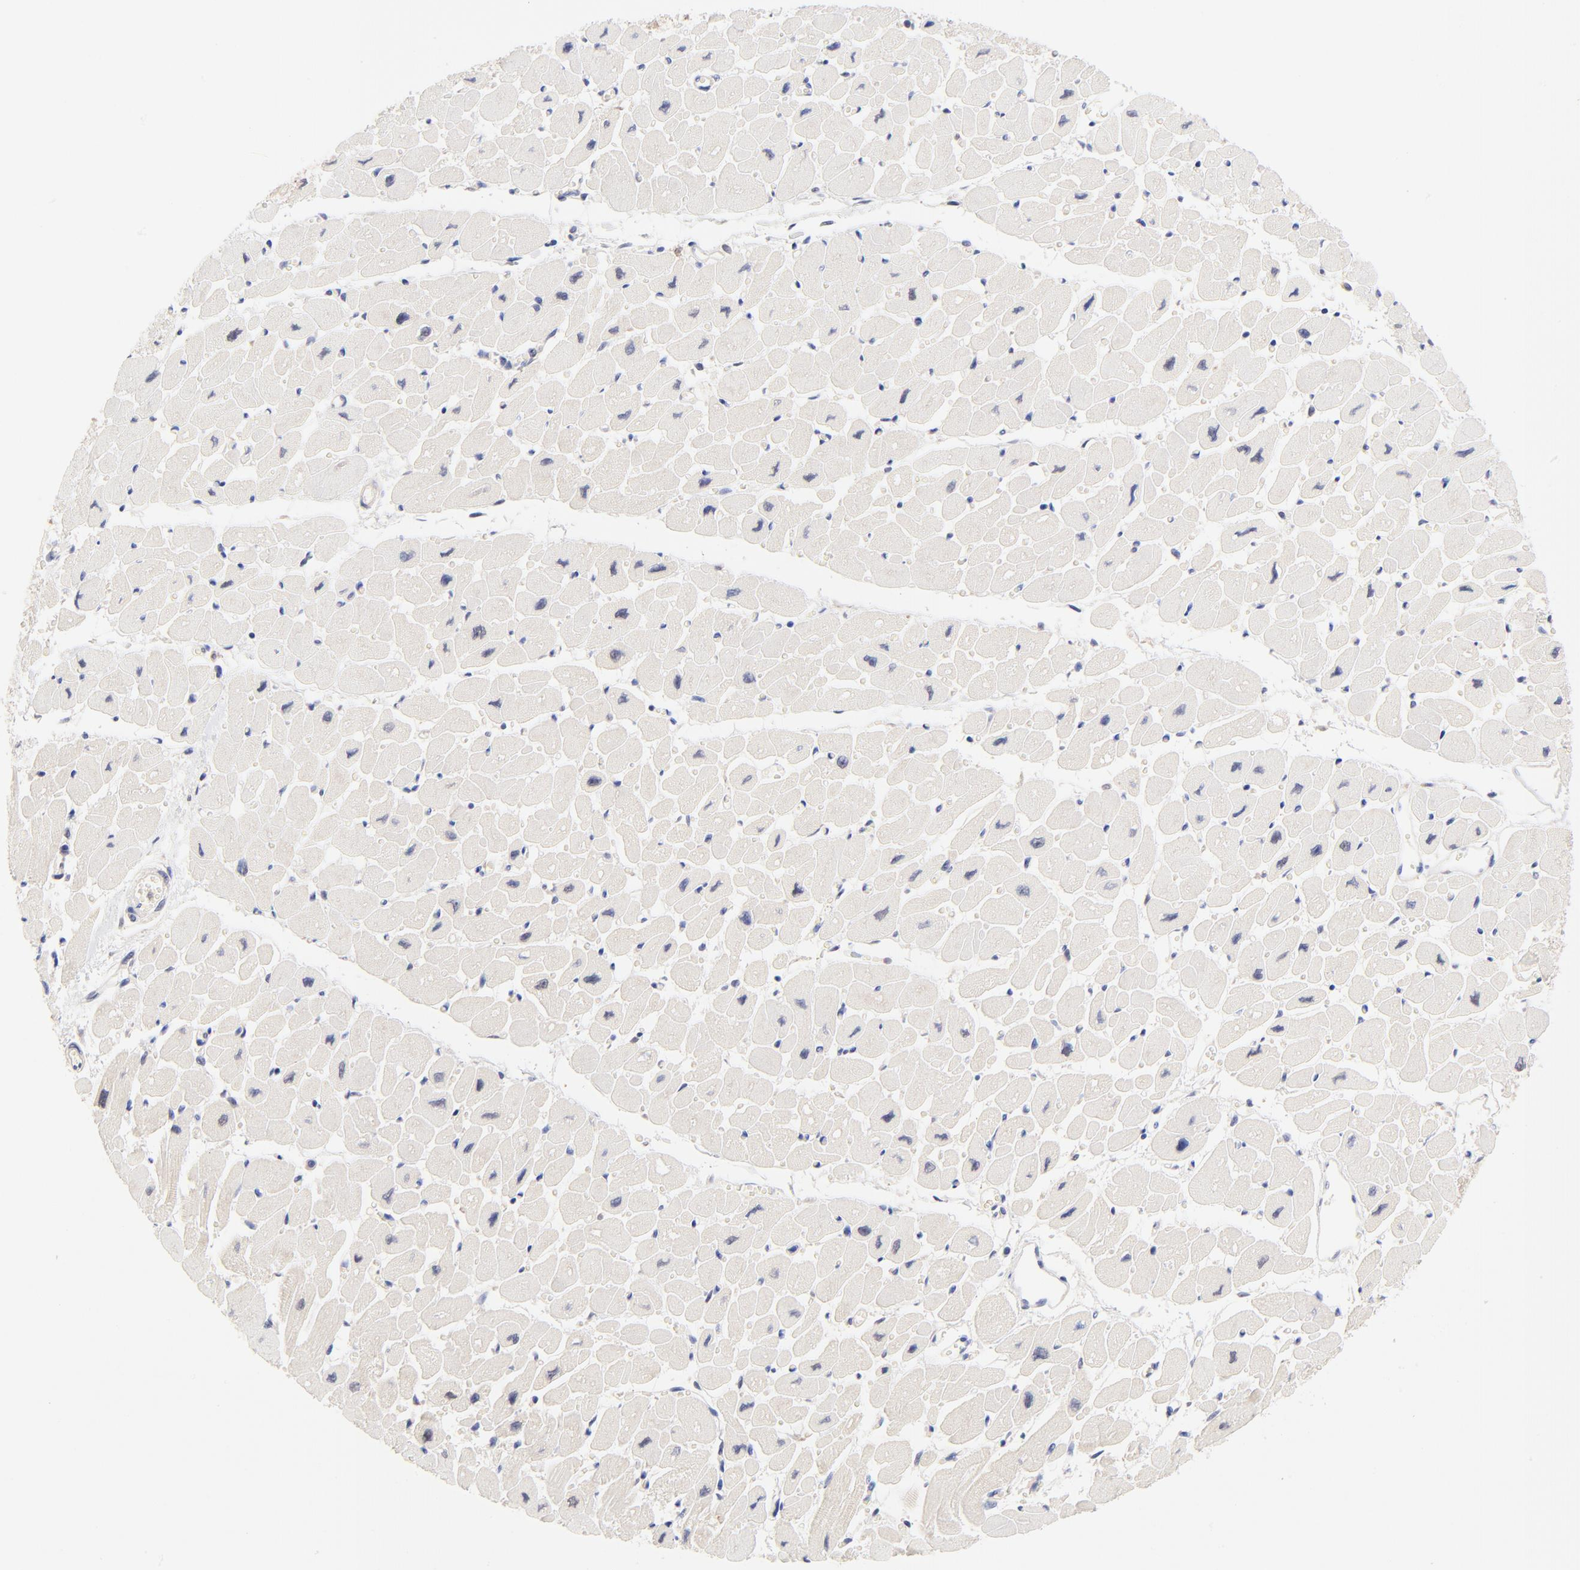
{"staining": {"intensity": "negative", "quantity": "none", "location": "none"}, "tissue": "heart muscle", "cell_type": "Cardiomyocytes", "image_type": "normal", "snomed": [{"axis": "morphology", "description": "Normal tissue, NOS"}, {"axis": "topography", "description": "Heart"}], "caption": "IHC image of unremarkable human heart muscle stained for a protein (brown), which shows no expression in cardiomyocytes. Brightfield microscopy of immunohistochemistry stained with DAB (brown) and hematoxylin (blue), captured at high magnification.", "gene": "TXNL1", "patient": {"sex": "female", "age": 54}}